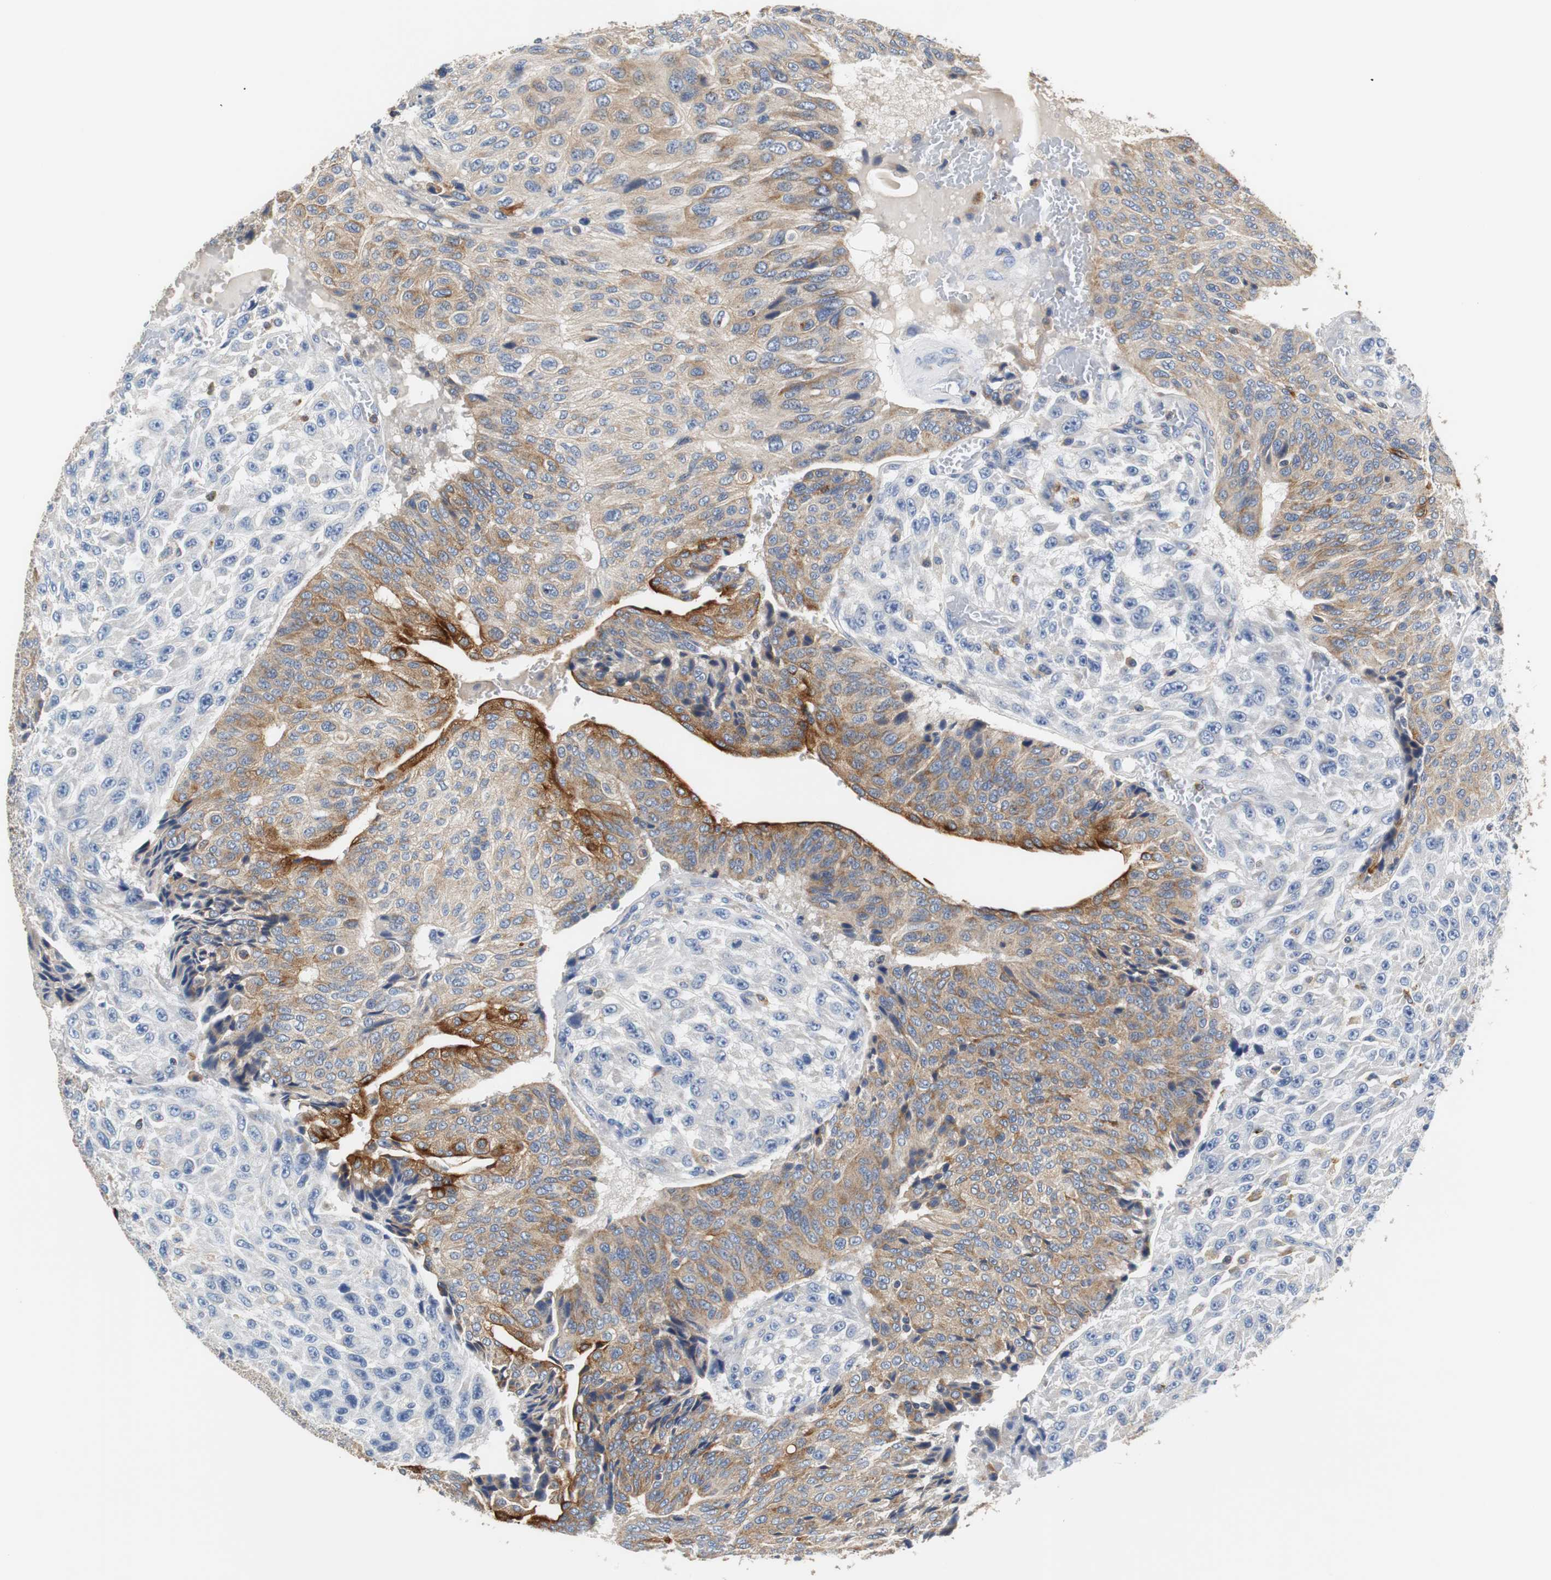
{"staining": {"intensity": "strong", "quantity": ">75%", "location": "cytoplasmic/membranous"}, "tissue": "urothelial cancer", "cell_type": "Tumor cells", "image_type": "cancer", "snomed": [{"axis": "morphology", "description": "Urothelial carcinoma, High grade"}, {"axis": "topography", "description": "Urinary bladder"}], "caption": "Strong cytoplasmic/membranous staining is appreciated in approximately >75% of tumor cells in urothelial cancer.", "gene": "VAMP8", "patient": {"sex": "male", "age": 66}}